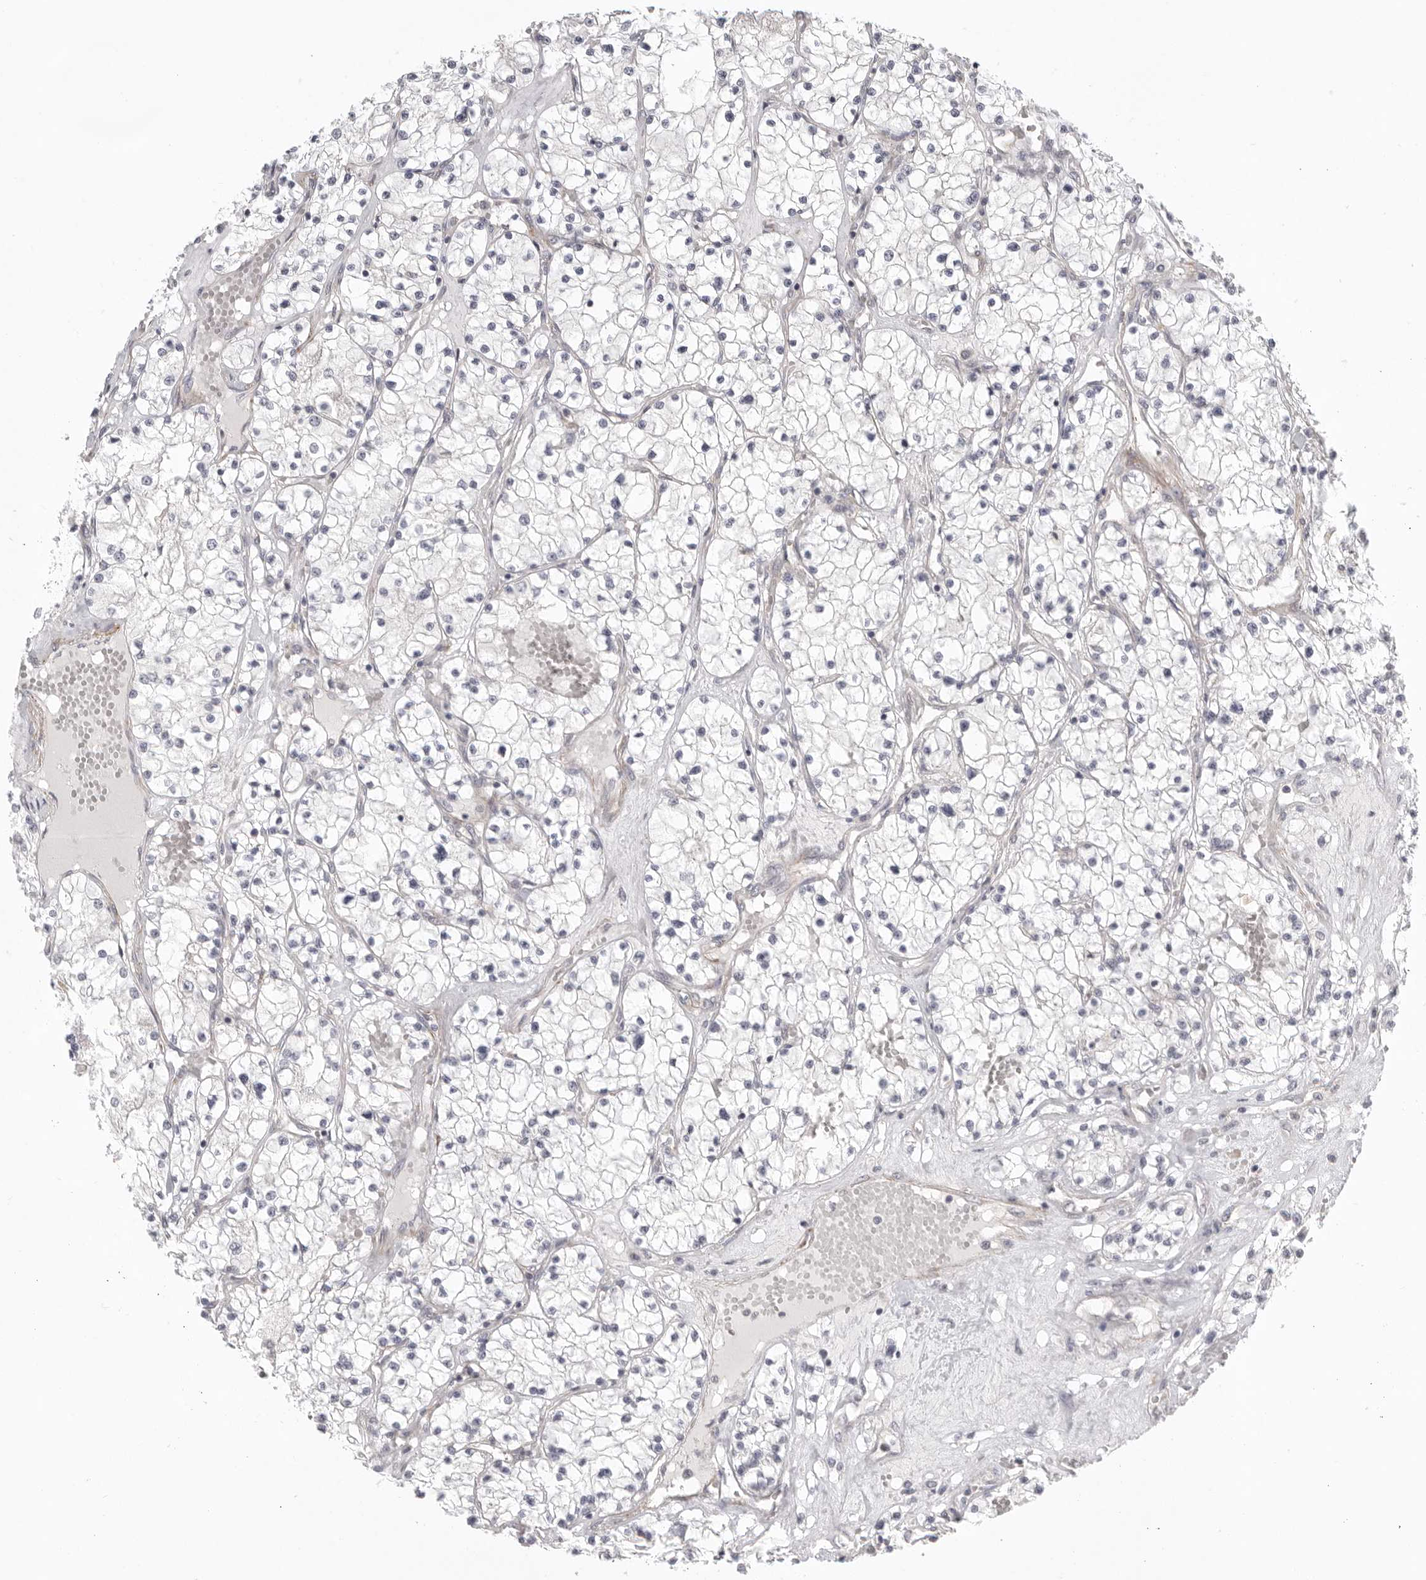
{"staining": {"intensity": "negative", "quantity": "none", "location": "none"}, "tissue": "renal cancer", "cell_type": "Tumor cells", "image_type": "cancer", "snomed": [{"axis": "morphology", "description": "Normal tissue, NOS"}, {"axis": "morphology", "description": "Adenocarcinoma, NOS"}, {"axis": "topography", "description": "Kidney"}], "caption": "Renal cancer (adenocarcinoma) stained for a protein using IHC shows no expression tumor cells.", "gene": "STAB2", "patient": {"sex": "male", "age": 68}}